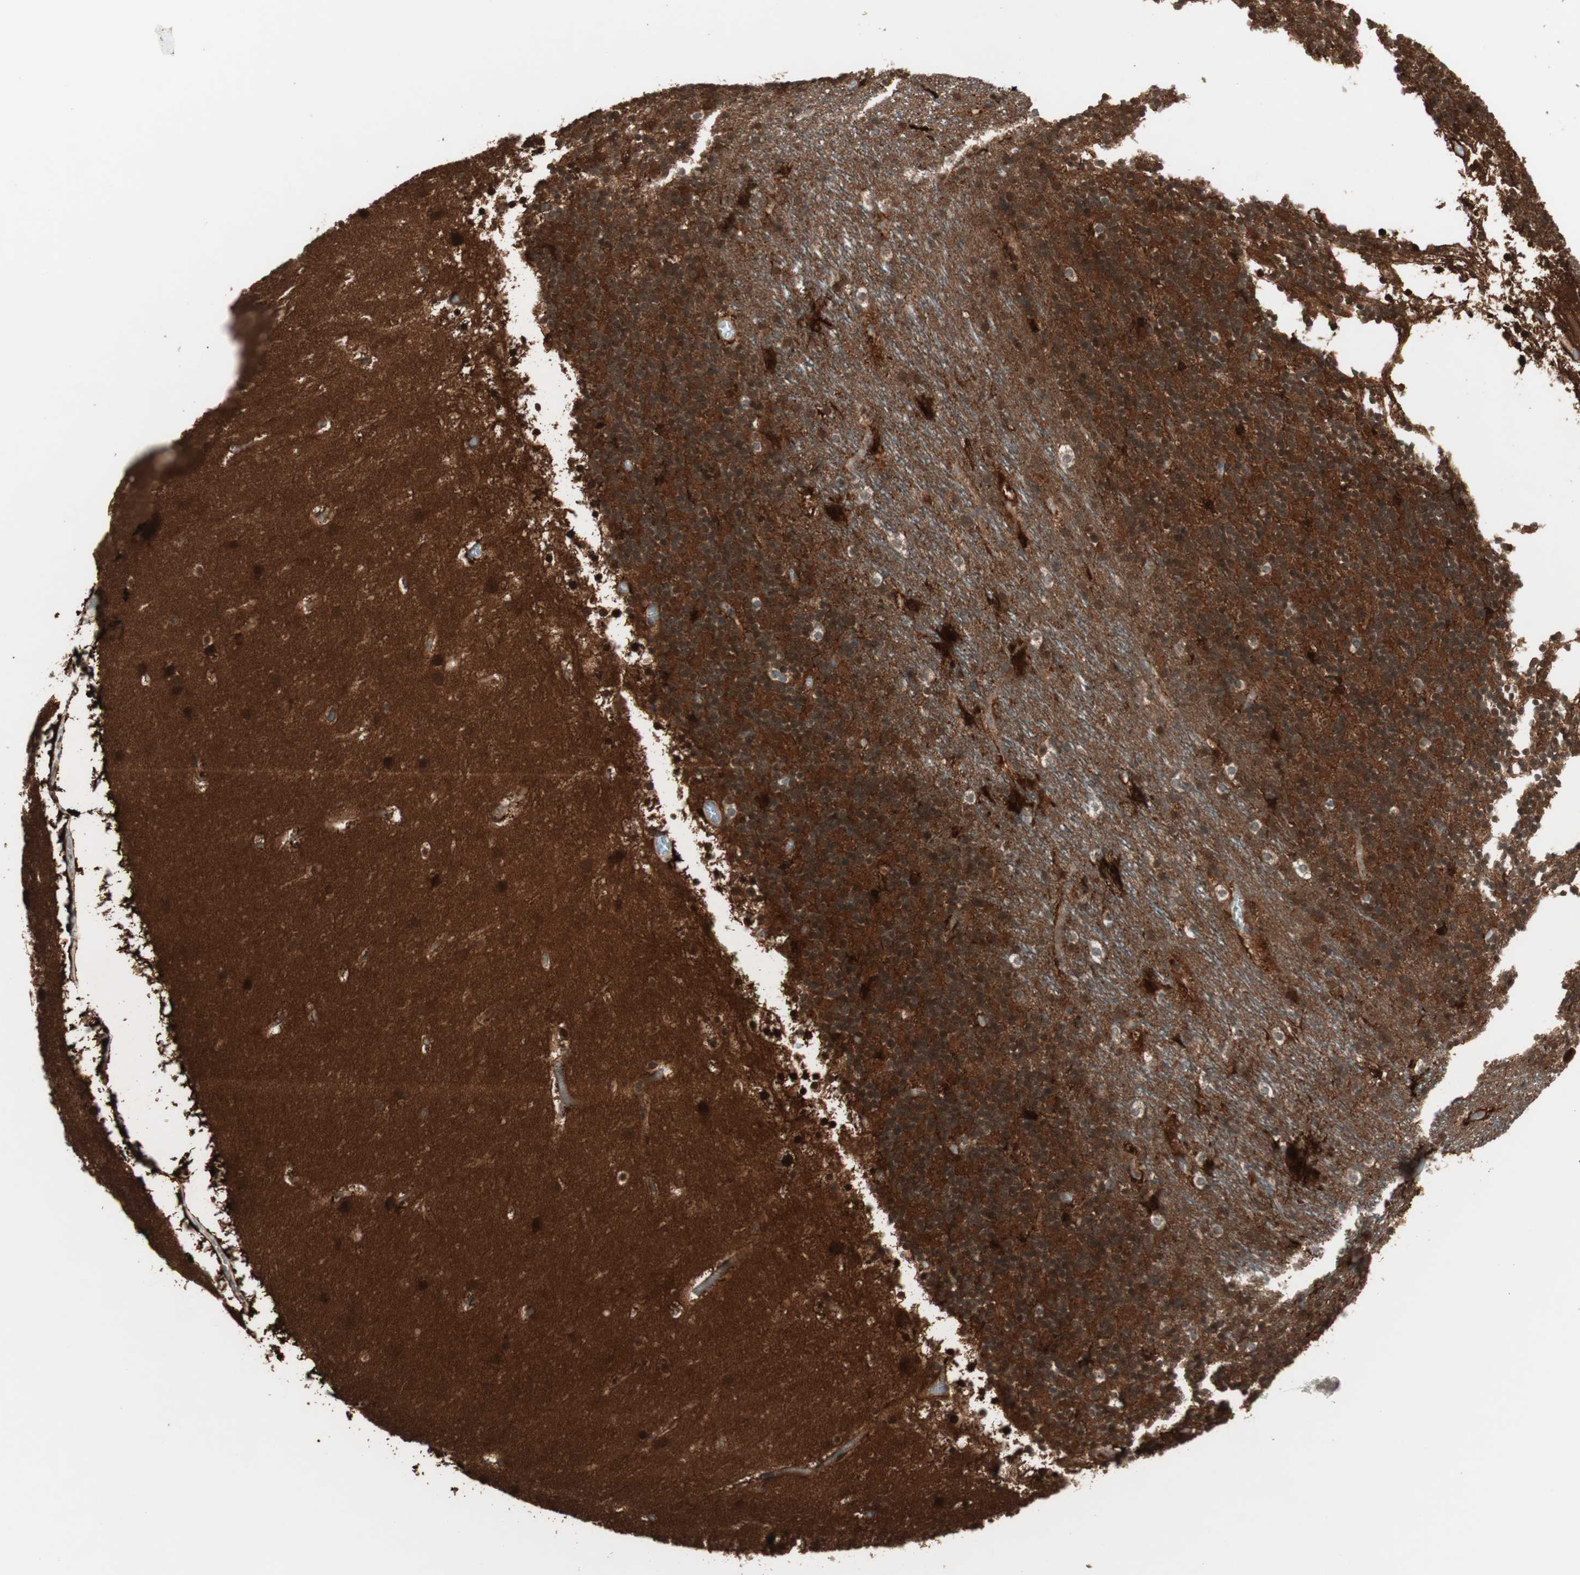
{"staining": {"intensity": "strong", "quantity": ">75%", "location": "cytoplasmic/membranous"}, "tissue": "cerebellum", "cell_type": "Cells in granular layer", "image_type": "normal", "snomed": [{"axis": "morphology", "description": "Normal tissue, NOS"}, {"axis": "topography", "description": "Cerebellum"}], "caption": "About >75% of cells in granular layer in normal cerebellum demonstrate strong cytoplasmic/membranous protein staining as visualized by brown immunohistochemical staining.", "gene": "PRKG2", "patient": {"sex": "male", "age": 45}}